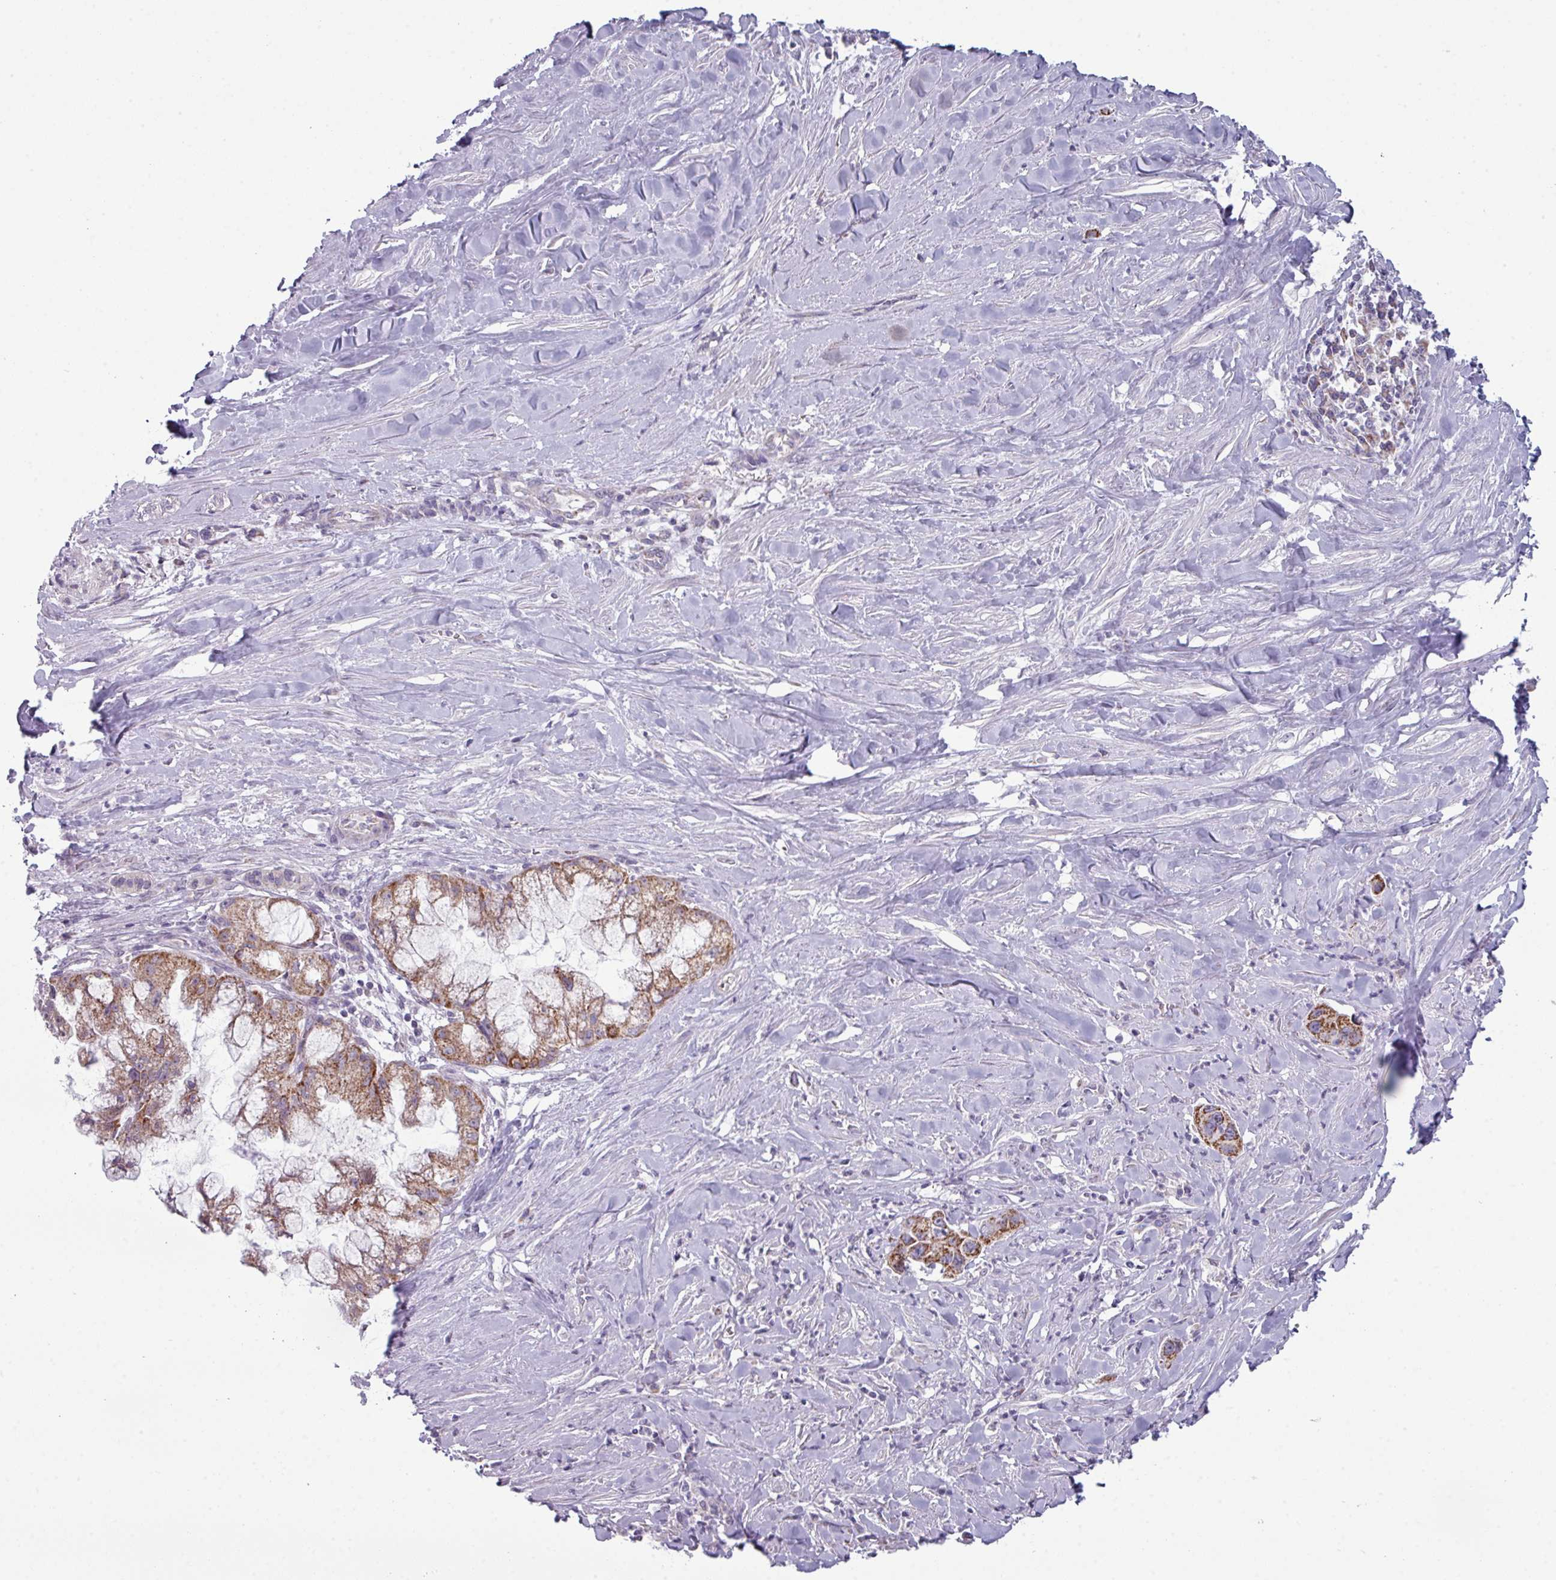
{"staining": {"intensity": "moderate", "quantity": ">75%", "location": "cytoplasmic/membranous"}, "tissue": "pancreatic cancer", "cell_type": "Tumor cells", "image_type": "cancer", "snomed": [{"axis": "morphology", "description": "Adenocarcinoma, NOS"}, {"axis": "topography", "description": "Pancreas"}], "caption": "Brown immunohistochemical staining in adenocarcinoma (pancreatic) exhibits moderate cytoplasmic/membranous positivity in about >75% of tumor cells. (Stains: DAB (3,3'-diaminobenzidine) in brown, nuclei in blue, Microscopy: brightfield microscopy at high magnification).", "gene": "ZNF615", "patient": {"sex": "male", "age": 73}}